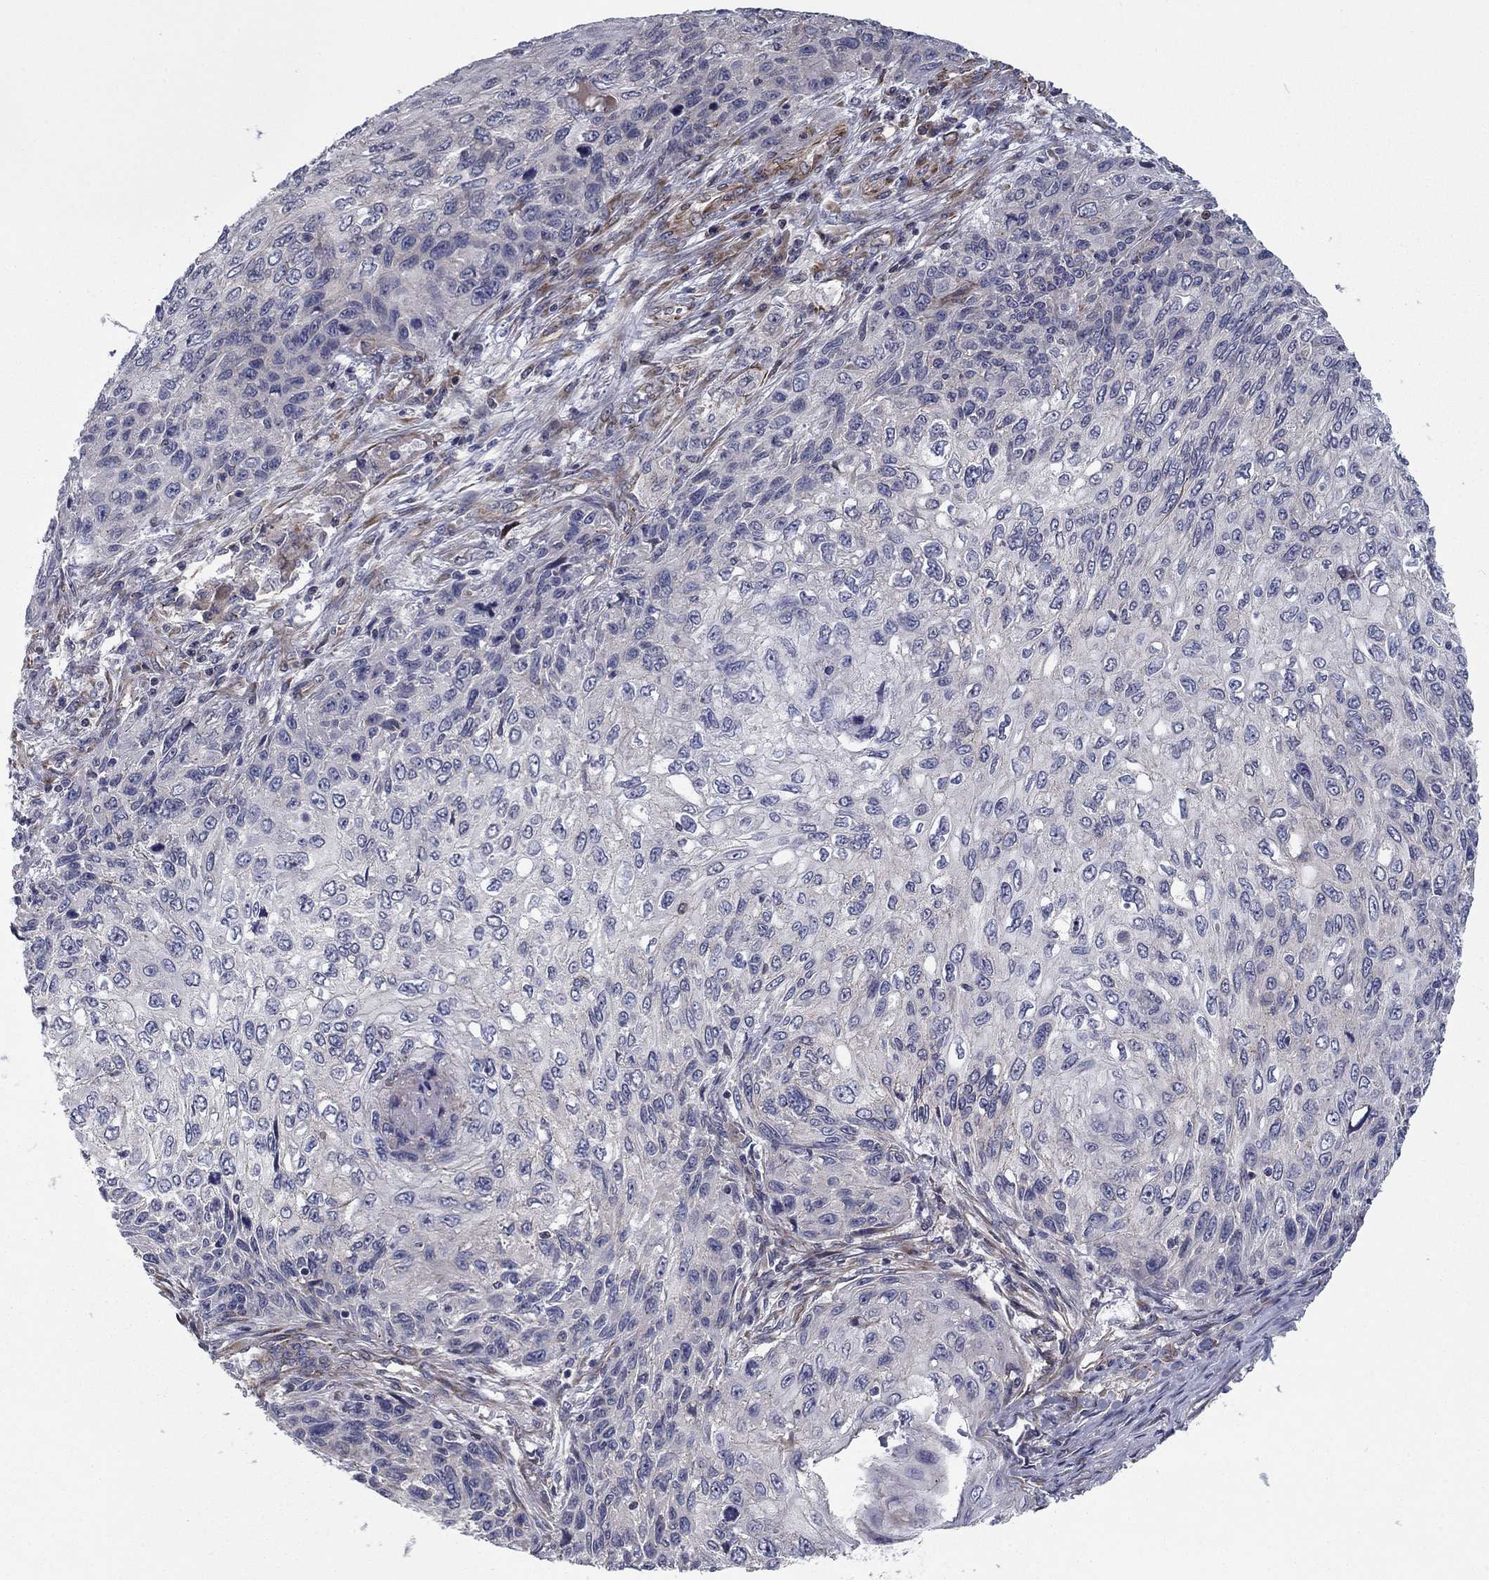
{"staining": {"intensity": "negative", "quantity": "none", "location": "none"}, "tissue": "skin cancer", "cell_type": "Tumor cells", "image_type": "cancer", "snomed": [{"axis": "morphology", "description": "Squamous cell carcinoma, NOS"}, {"axis": "topography", "description": "Skin"}], "caption": "DAB immunohistochemical staining of human skin squamous cell carcinoma shows no significant expression in tumor cells. (DAB (3,3'-diaminobenzidine) immunohistochemistry with hematoxylin counter stain).", "gene": "CLSTN1", "patient": {"sex": "male", "age": 92}}